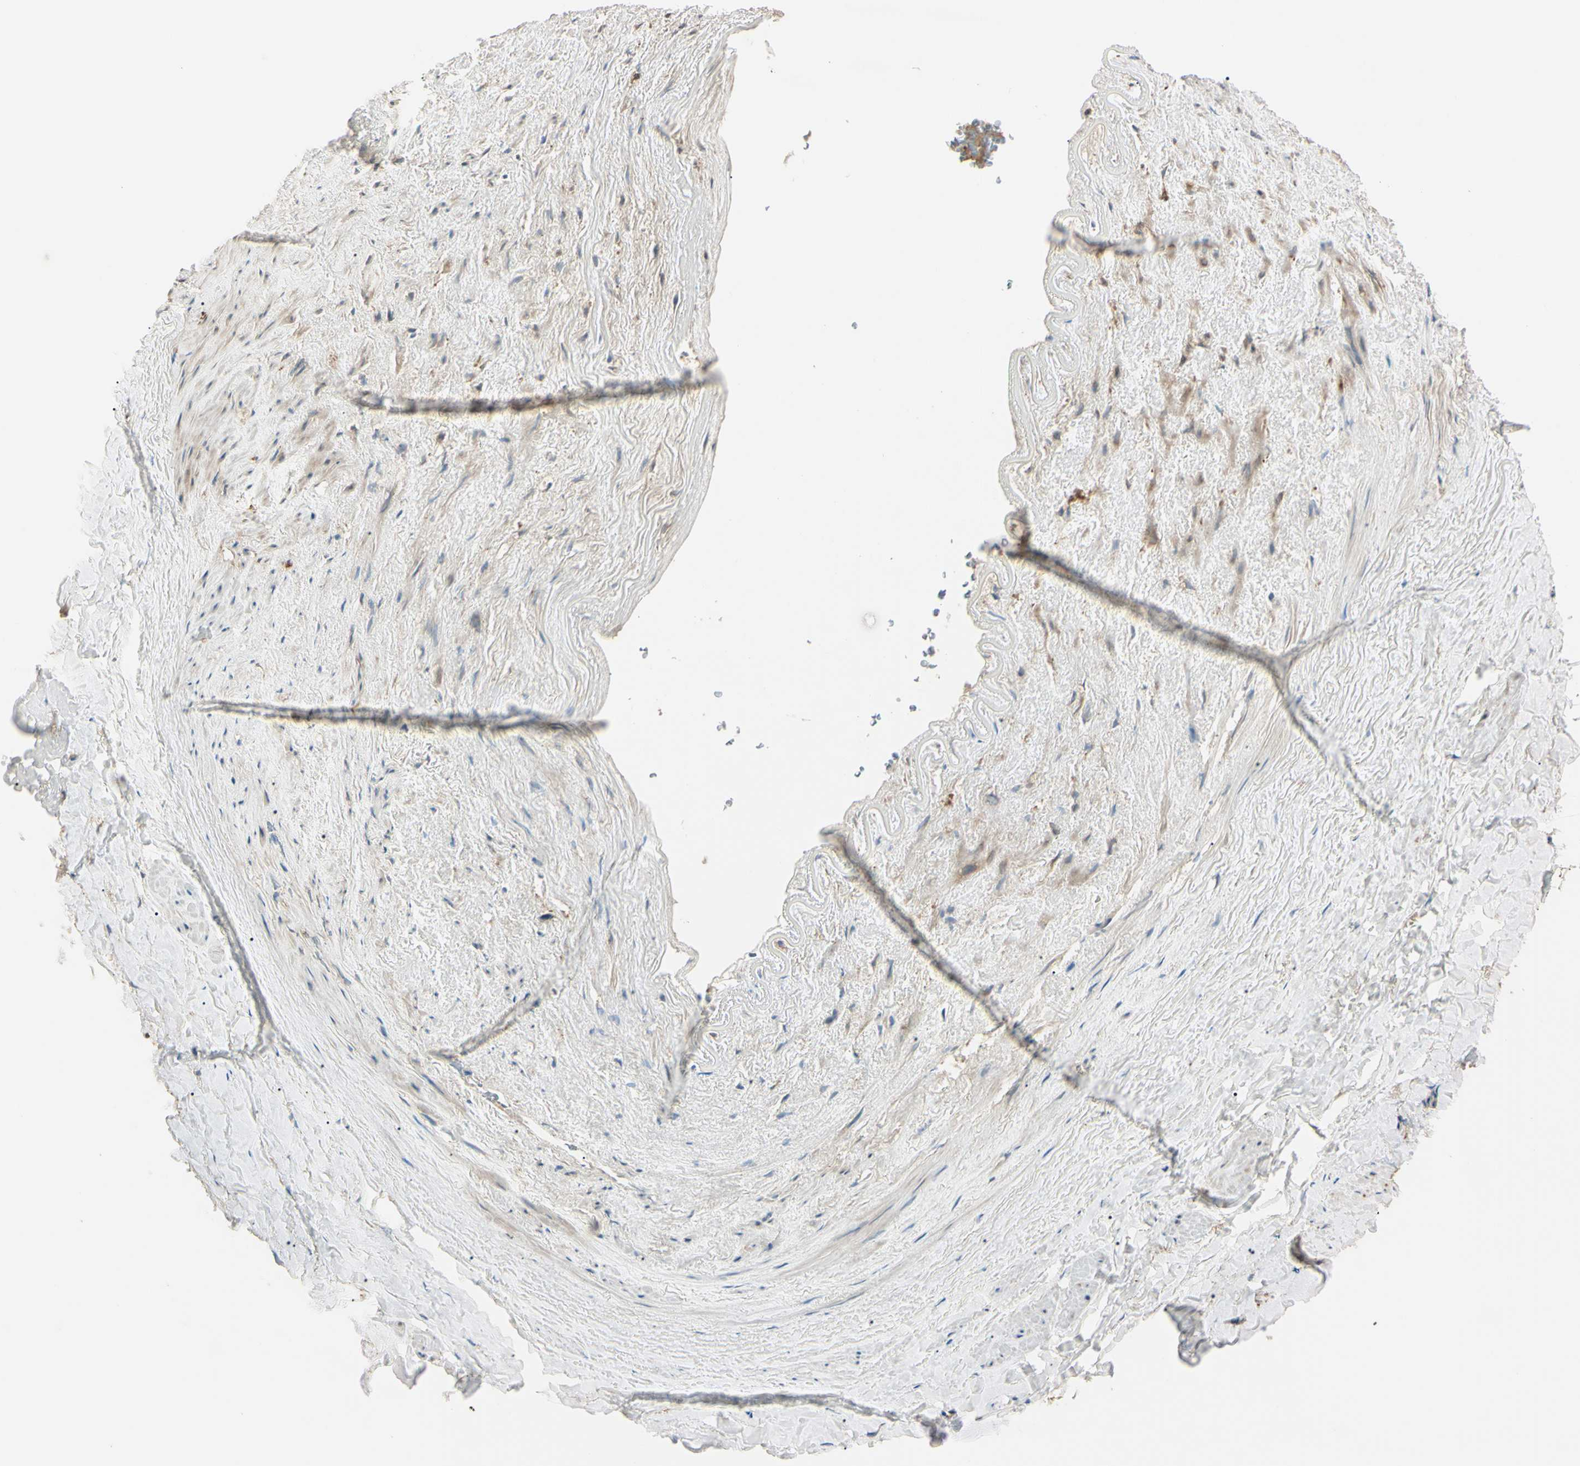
{"staining": {"intensity": "moderate", "quantity": "25%-75%", "location": "cytoplasmic/membranous"}, "tissue": "adipose tissue", "cell_type": "Adipocytes", "image_type": "normal", "snomed": [{"axis": "morphology", "description": "Normal tissue, NOS"}, {"axis": "topography", "description": "Peripheral nerve tissue"}], "caption": "Adipocytes show medium levels of moderate cytoplasmic/membranous positivity in about 25%-75% of cells in benign human adipose tissue. The staining was performed using DAB to visualize the protein expression in brown, while the nuclei were stained in blue with hematoxylin (Magnification: 20x).", "gene": "PTPN12", "patient": {"sex": "male", "age": 70}}